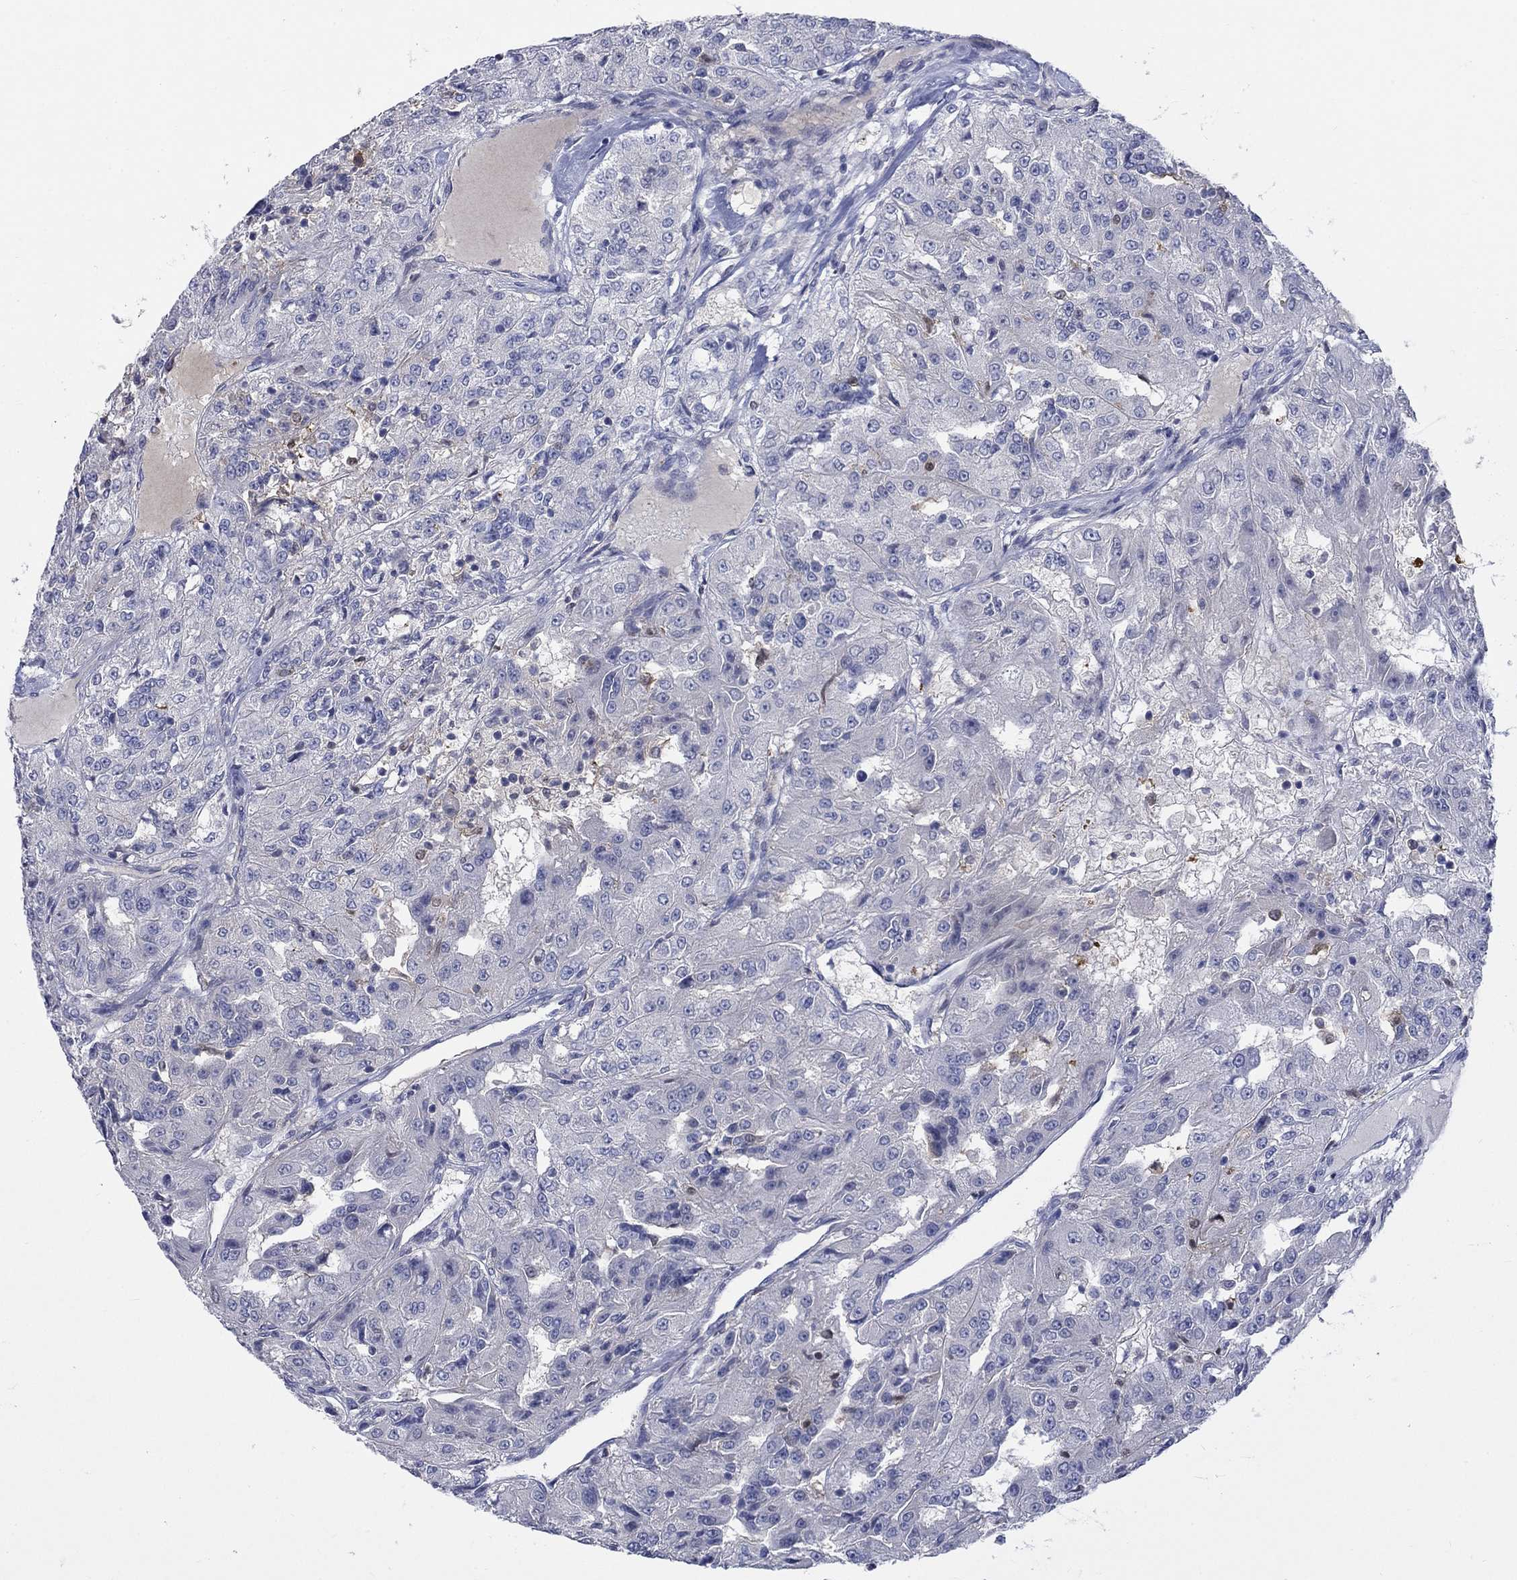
{"staining": {"intensity": "negative", "quantity": "none", "location": "none"}, "tissue": "renal cancer", "cell_type": "Tumor cells", "image_type": "cancer", "snomed": [{"axis": "morphology", "description": "Adenocarcinoma, NOS"}, {"axis": "topography", "description": "Kidney"}], "caption": "The histopathology image reveals no significant expression in tumor cells of renal cancer (adenocarcinoma).", "gene": "EGFLAM", "patient": {"sex": "female", "age": 63}}